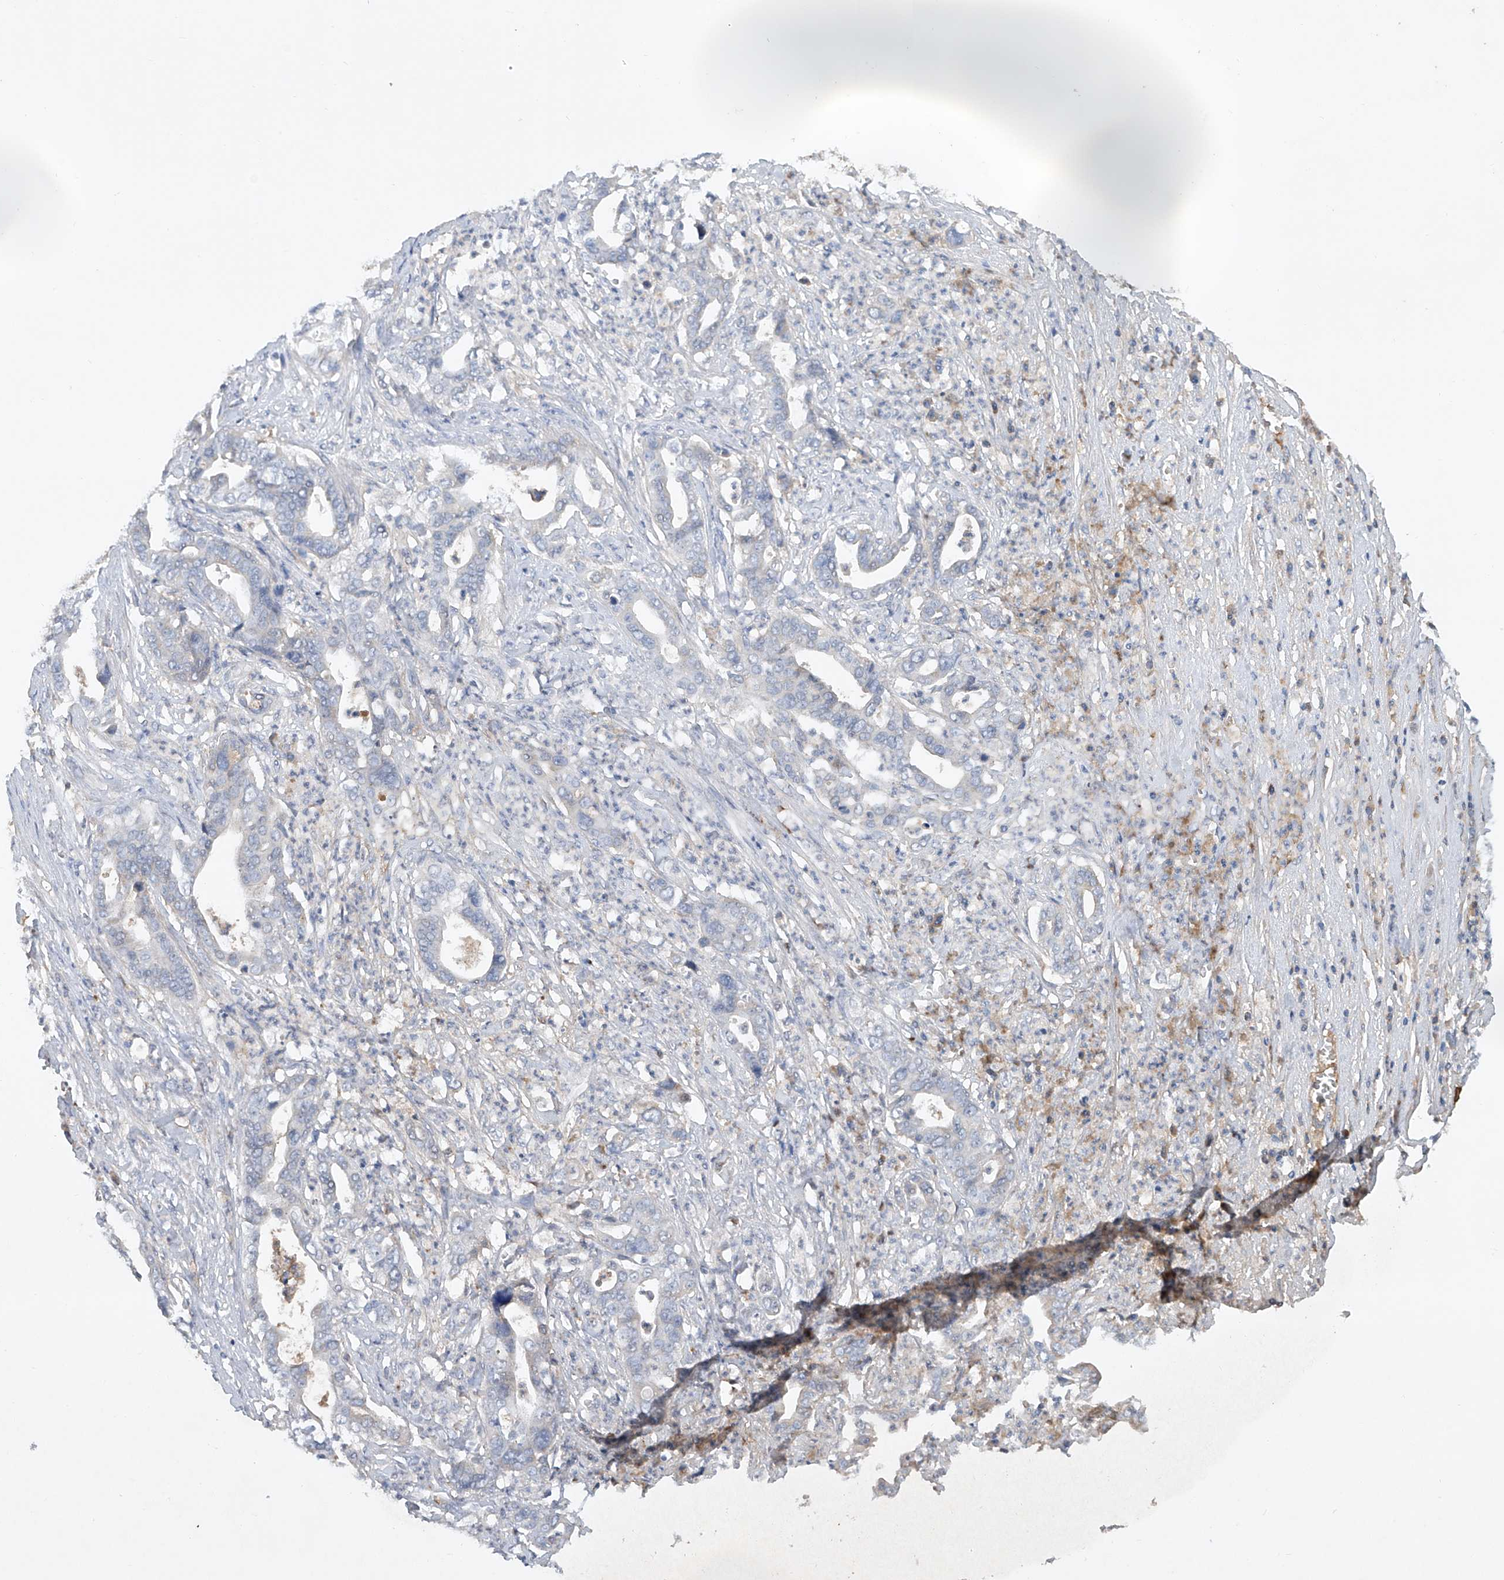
{"staining": {"intensity": "negative", "quantity": "none", "location": "none"}, "tissue": "liver cancer", "cell_type": "Tumor cells", "image_type": "cancer", "snomed": [{"axis": "morphology", "description": "Cholangiocarcinoma"}, {"axis": "topography", "description": "Liver"}], "caption": "Liver cancer (cholangiocarcinoma) was stained to show a protein in brown. There is no significant positivity in tumor cells.", "gene": "HAS3", "patient": {"sex": "female", "age": 61}}